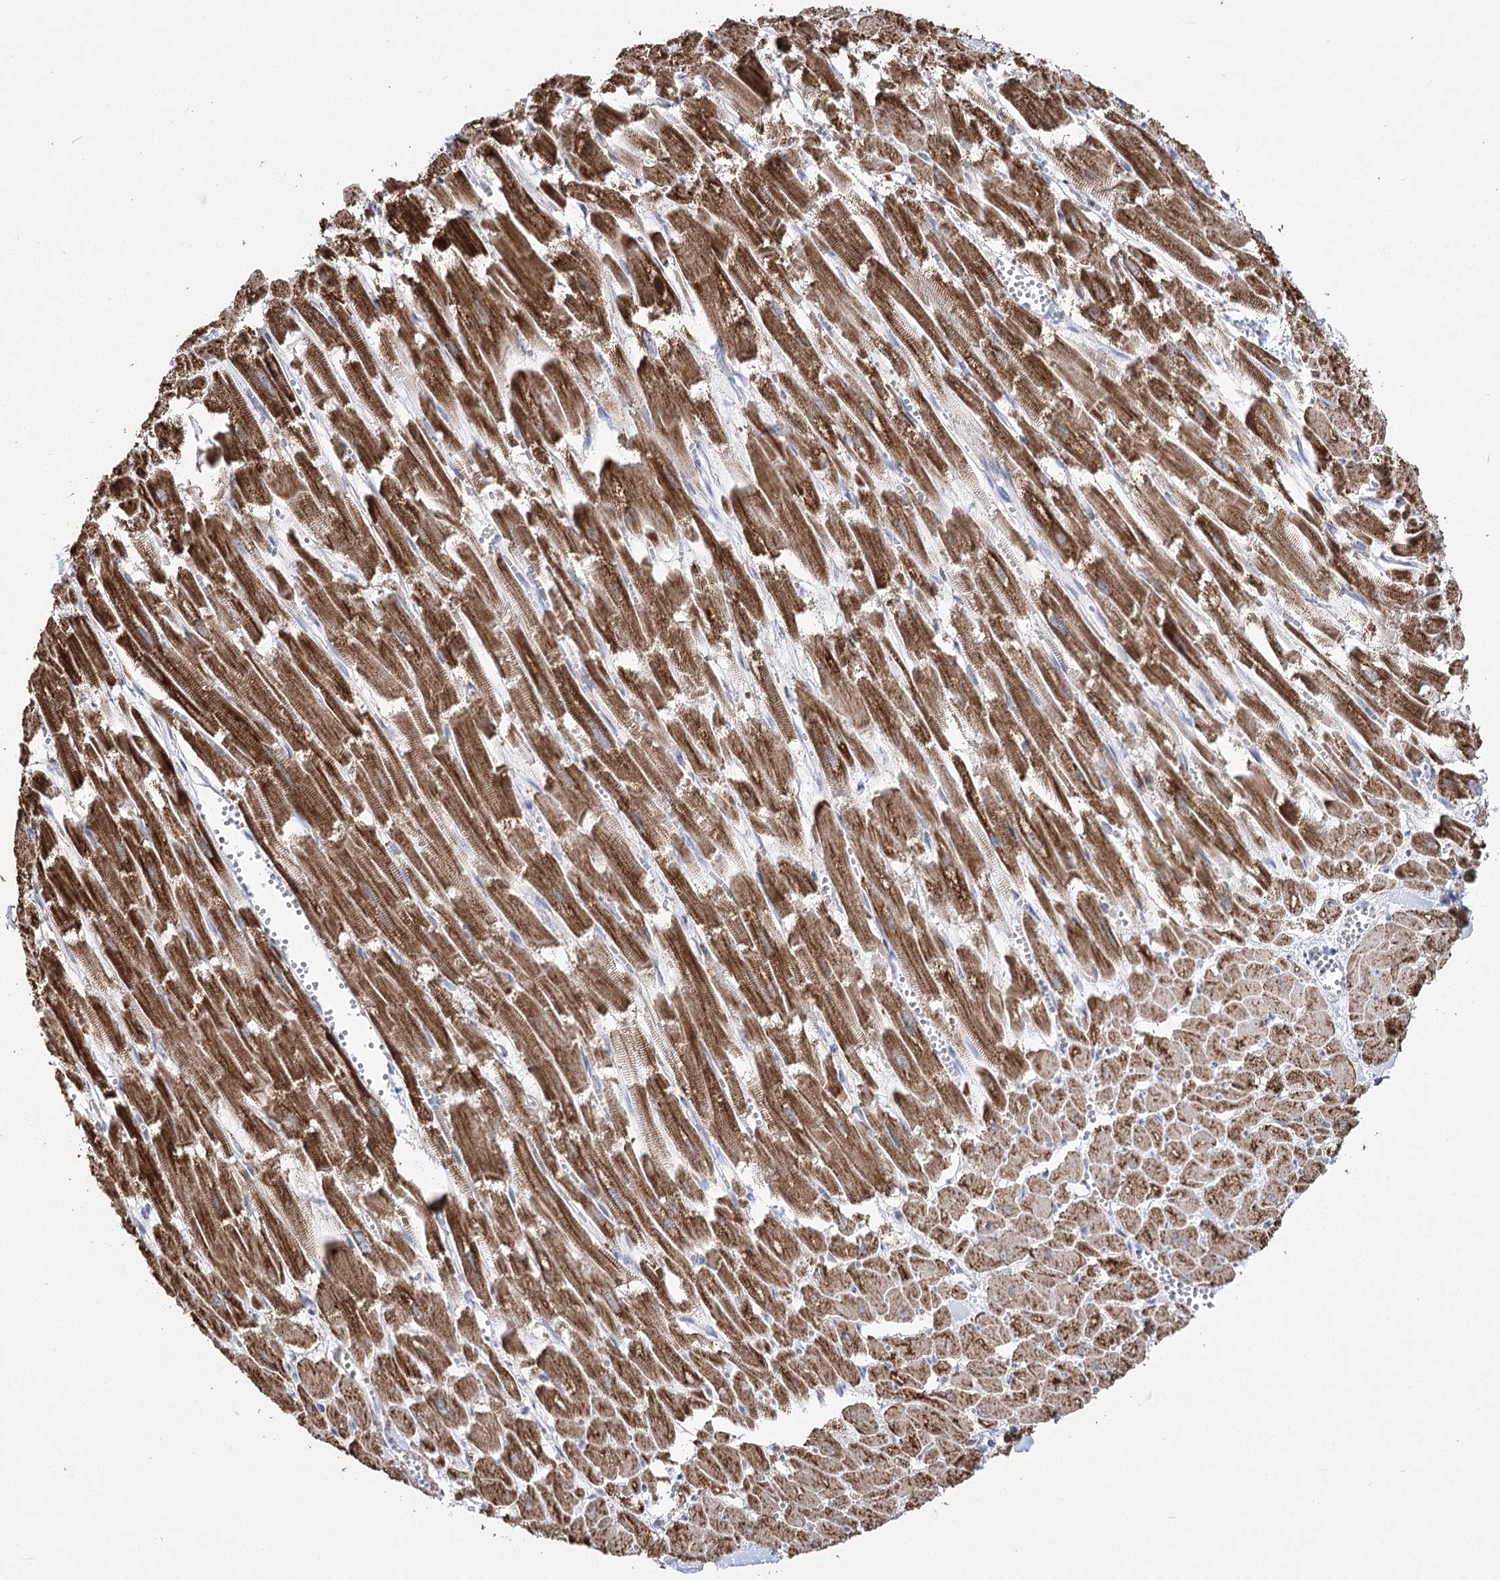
{"staining": {"intensity": "strong", "quantity": ">75%", "location": "cytoplasmic/membranous"}, "tissue": "heart muscle", "cell_type": "Cardiomyocytes", "image_type": "normal", "snomed": [{"axis": "morphology", "description": "Normal tissue, NOS"}, {"axis": "topography", "description": "Heart"}], "caption": "This photomicrograph demonstrates IHC staining of normal human heart muscle, with high strong cytoplasmic/membranous staining in about >75% of cardiomyocytes.", "gene": "PDHB", "patient": {"sex": "male", "age": 54}}